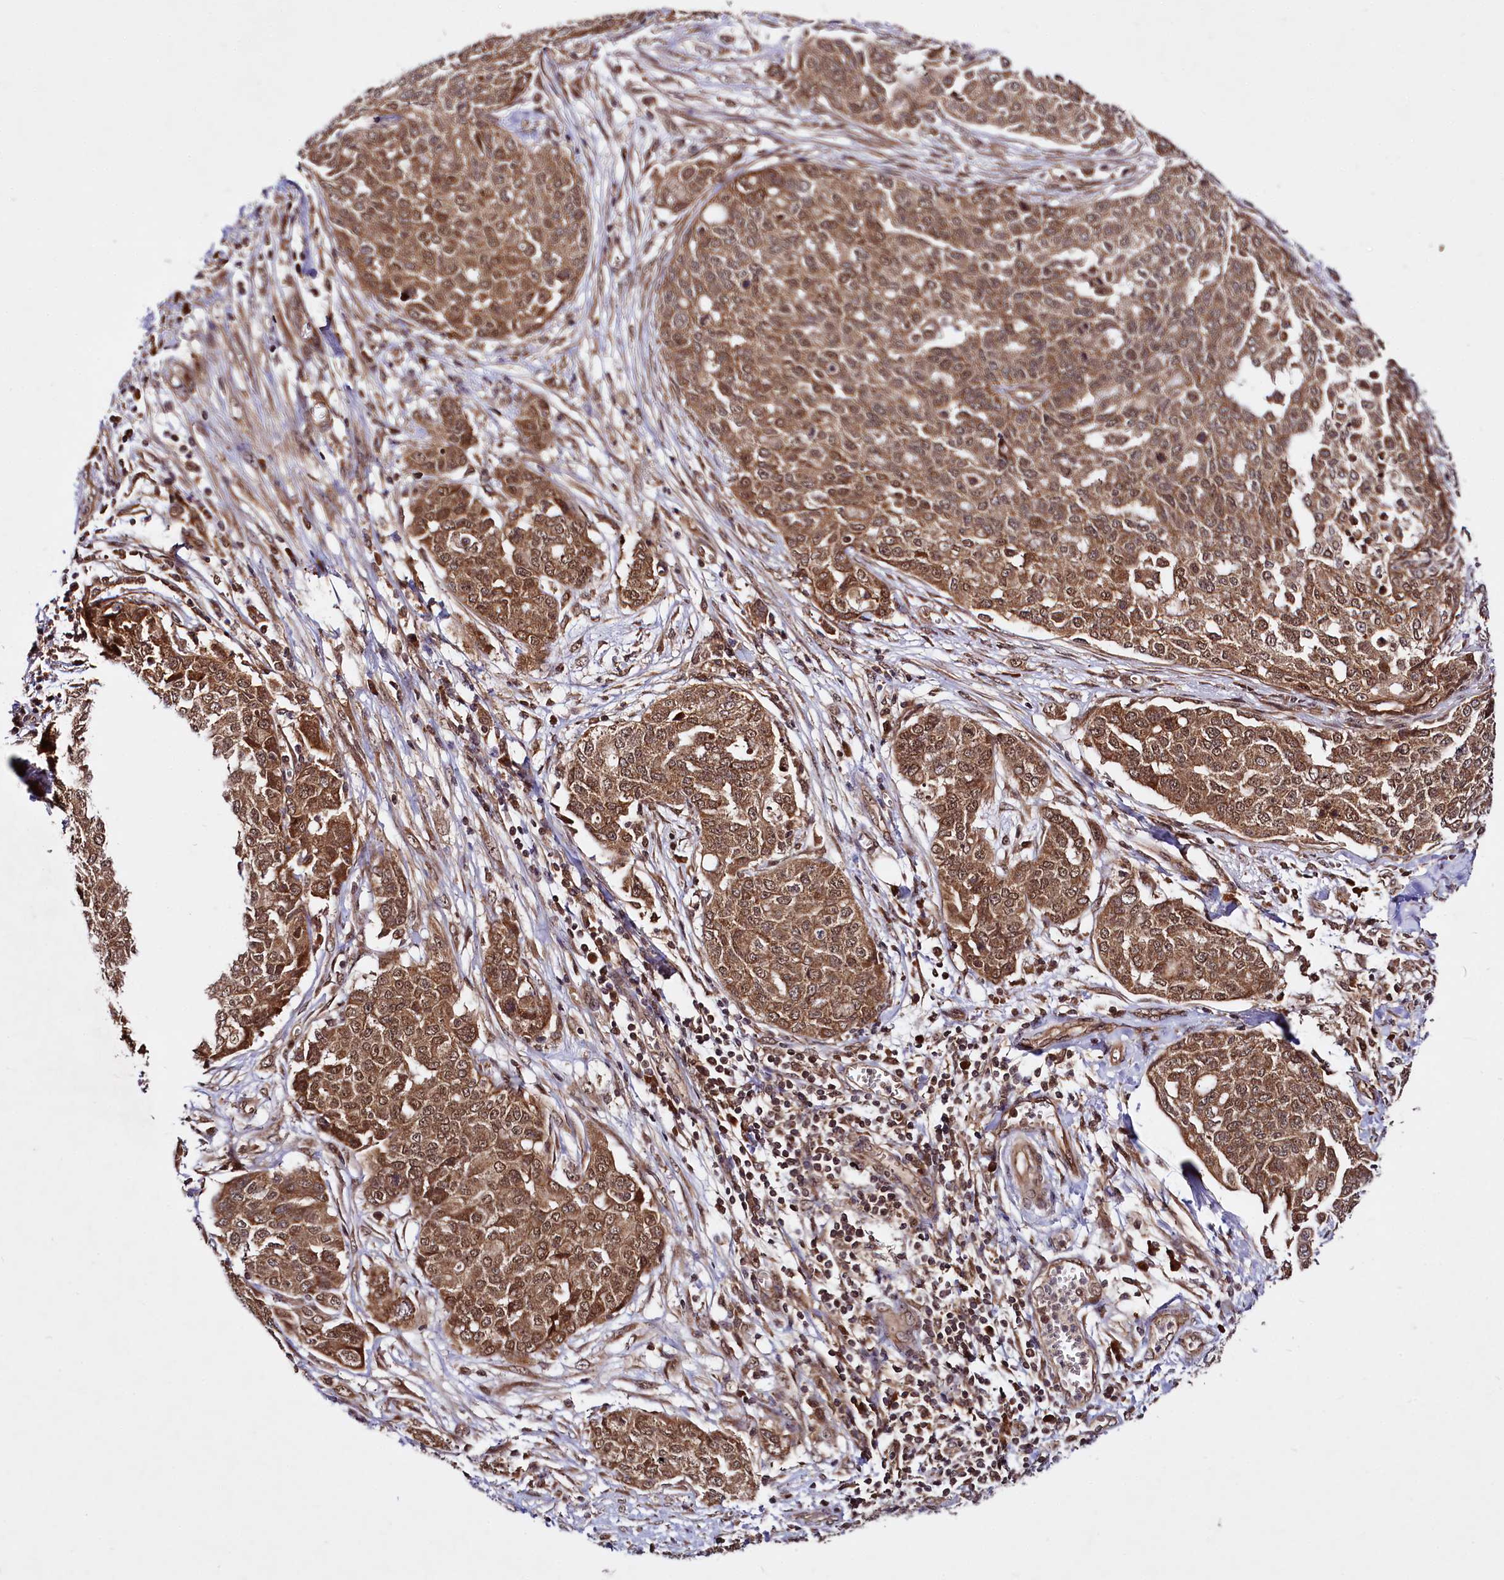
{"staining": {"intensity": "moderate", "quantity": ">75%", "location": "cytoplasmic/membranous,nuclear"}, "tissue": "ovarian cancer", "cell_type": "Tumor cells", "image_type": "cancer", "snomed": [{"axis": "morphology", "description": "Cystadenocarcinoma, serous, NOS"}, {"axis": "topography", "description": "Soft tissue"}, {"axis": "topography", "description": "Ovary"}], "caption": "Brown immunohistochemical staining in ovarian cancer exhibits moderate cytoplasmic/membranous and nuclear positivity in about >75% of tumor cells. The staining was performed using DAB (3,3'-diaminobenzidine), with brown indicating positive protein expression. Nuclei are stained blue with hematoxylin.", "gene": "UBE3A", "patient": {"sex": "female", "age": 57}}